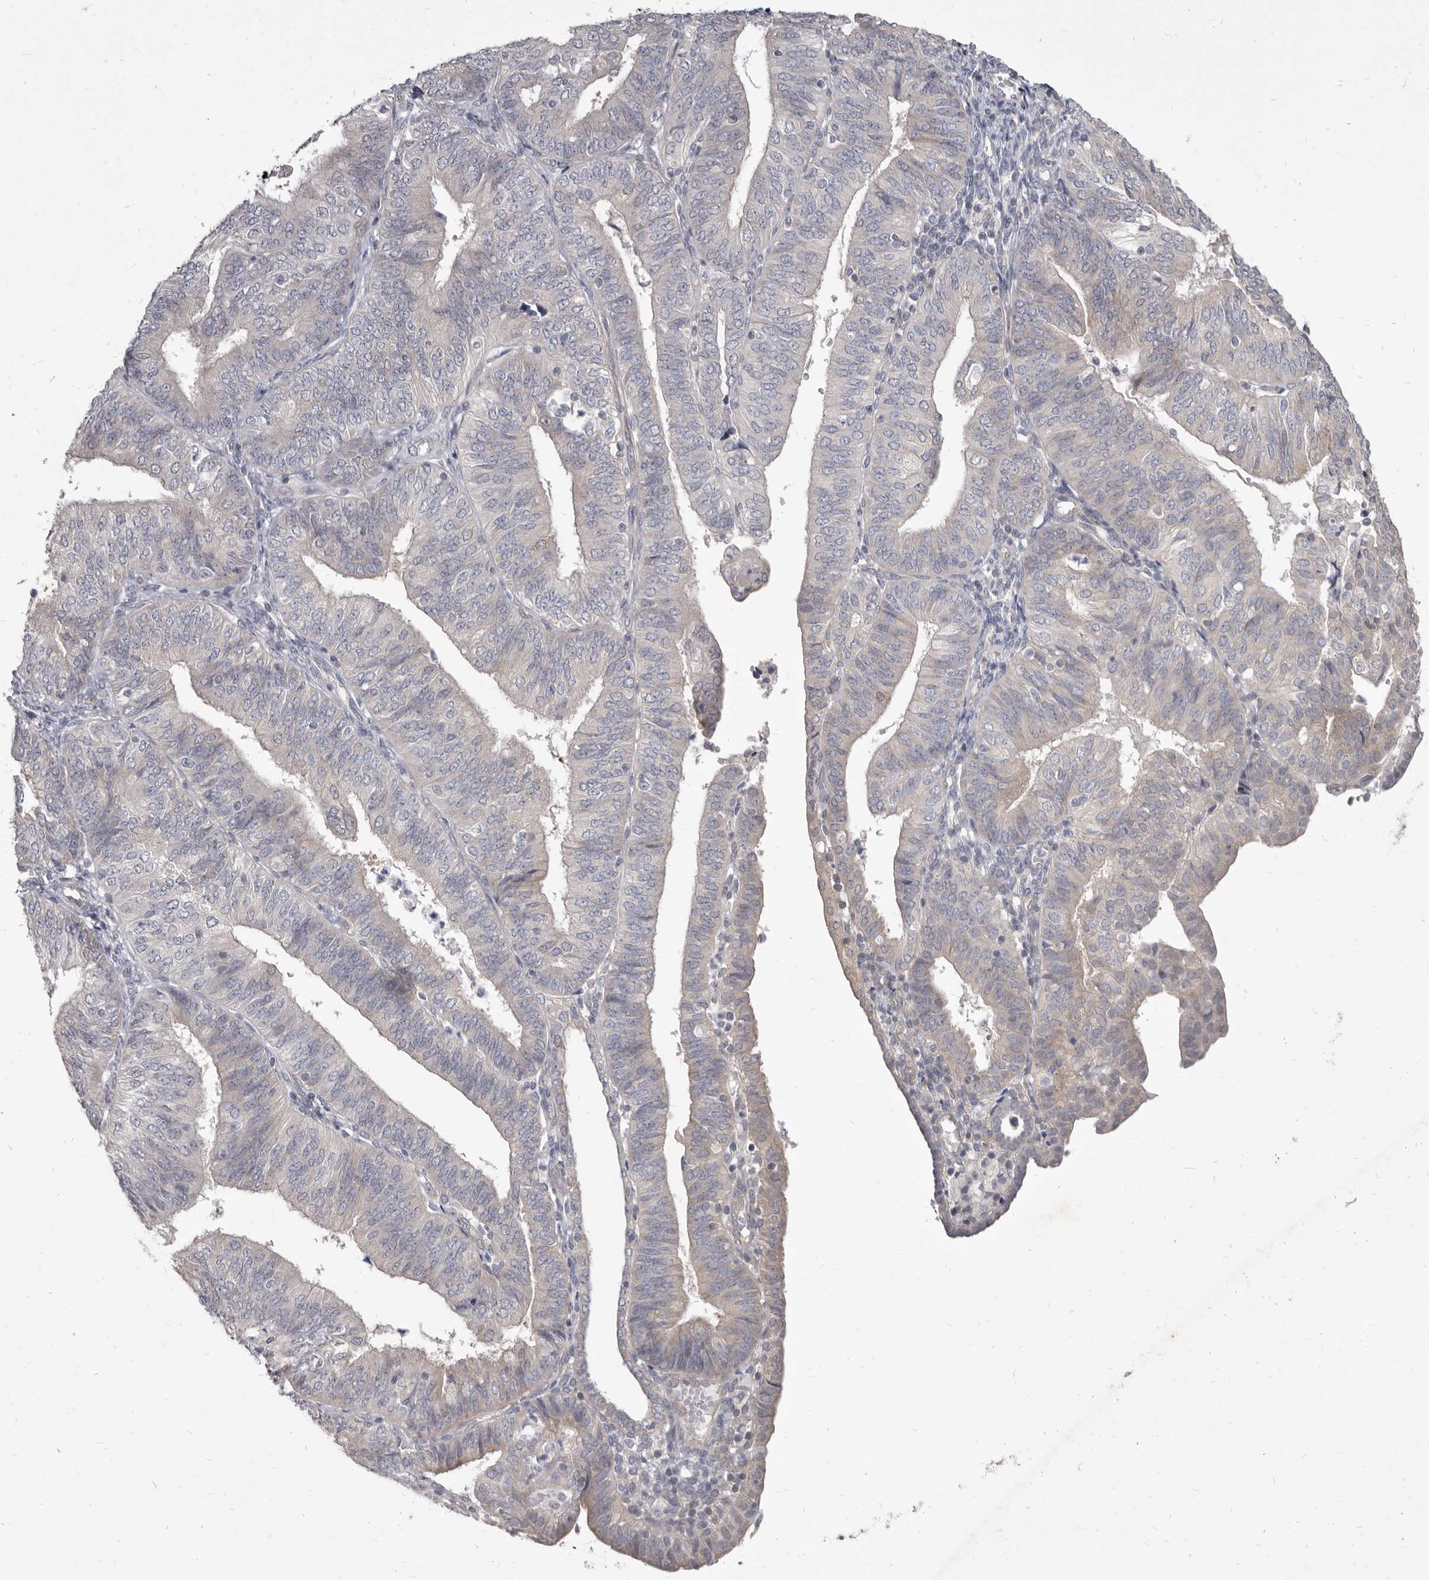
{"staining": {"intensity": "negative", "quantity": "none", "location": "none"}, "tissue": "endometrial cancer", "cell_type": "Tumor cells", "image_type": "cancer", "snomed": [{"axis": "morphology", "description": "Adenocarcinoma, NOS"}, {"axis": "topography", "description": "Endometrium"}], "caption": "There is no significant expression in tumor cells of adenocarcinoma (endometrial).", "gene": "GSK3B", "patient": {"sex": "female", "age": 58}}